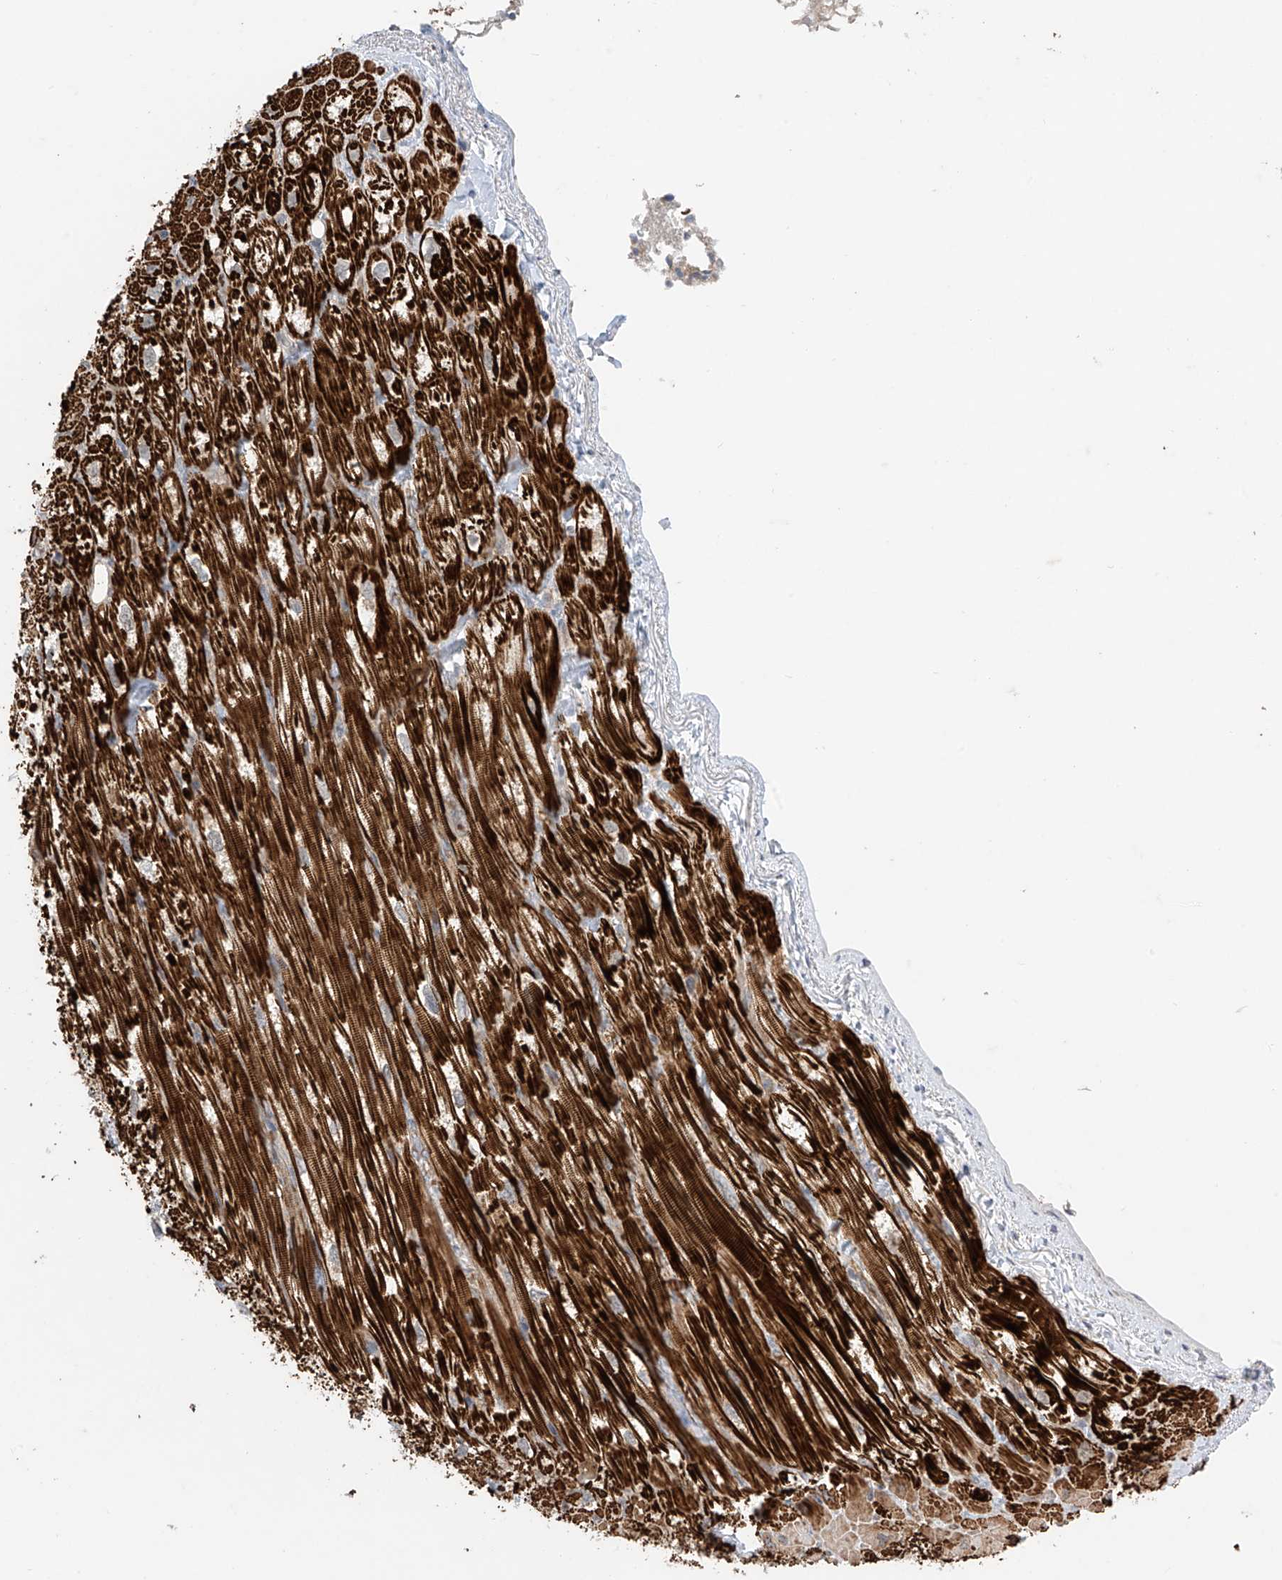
{"staining": {"intensity": "strong", "quantity": ">75%", "location": "cytoplasmic/membranous"}, "tissue": "heart muscle", "cell_type": "Cardiomyocytes", "image_type": "normal", "snomed": [{"axis": "morphology", "description": "Normal tissue, NOS"}, {"axis": "topography", "description": "Heart"}], "caption": "Benign heart muscle exhibits strong cytoplasmic/membranous staining in about >75% of cardiomyocytes.", "gene": "CACNA2D4", "patient": {"sex": "male", "age": 50}}